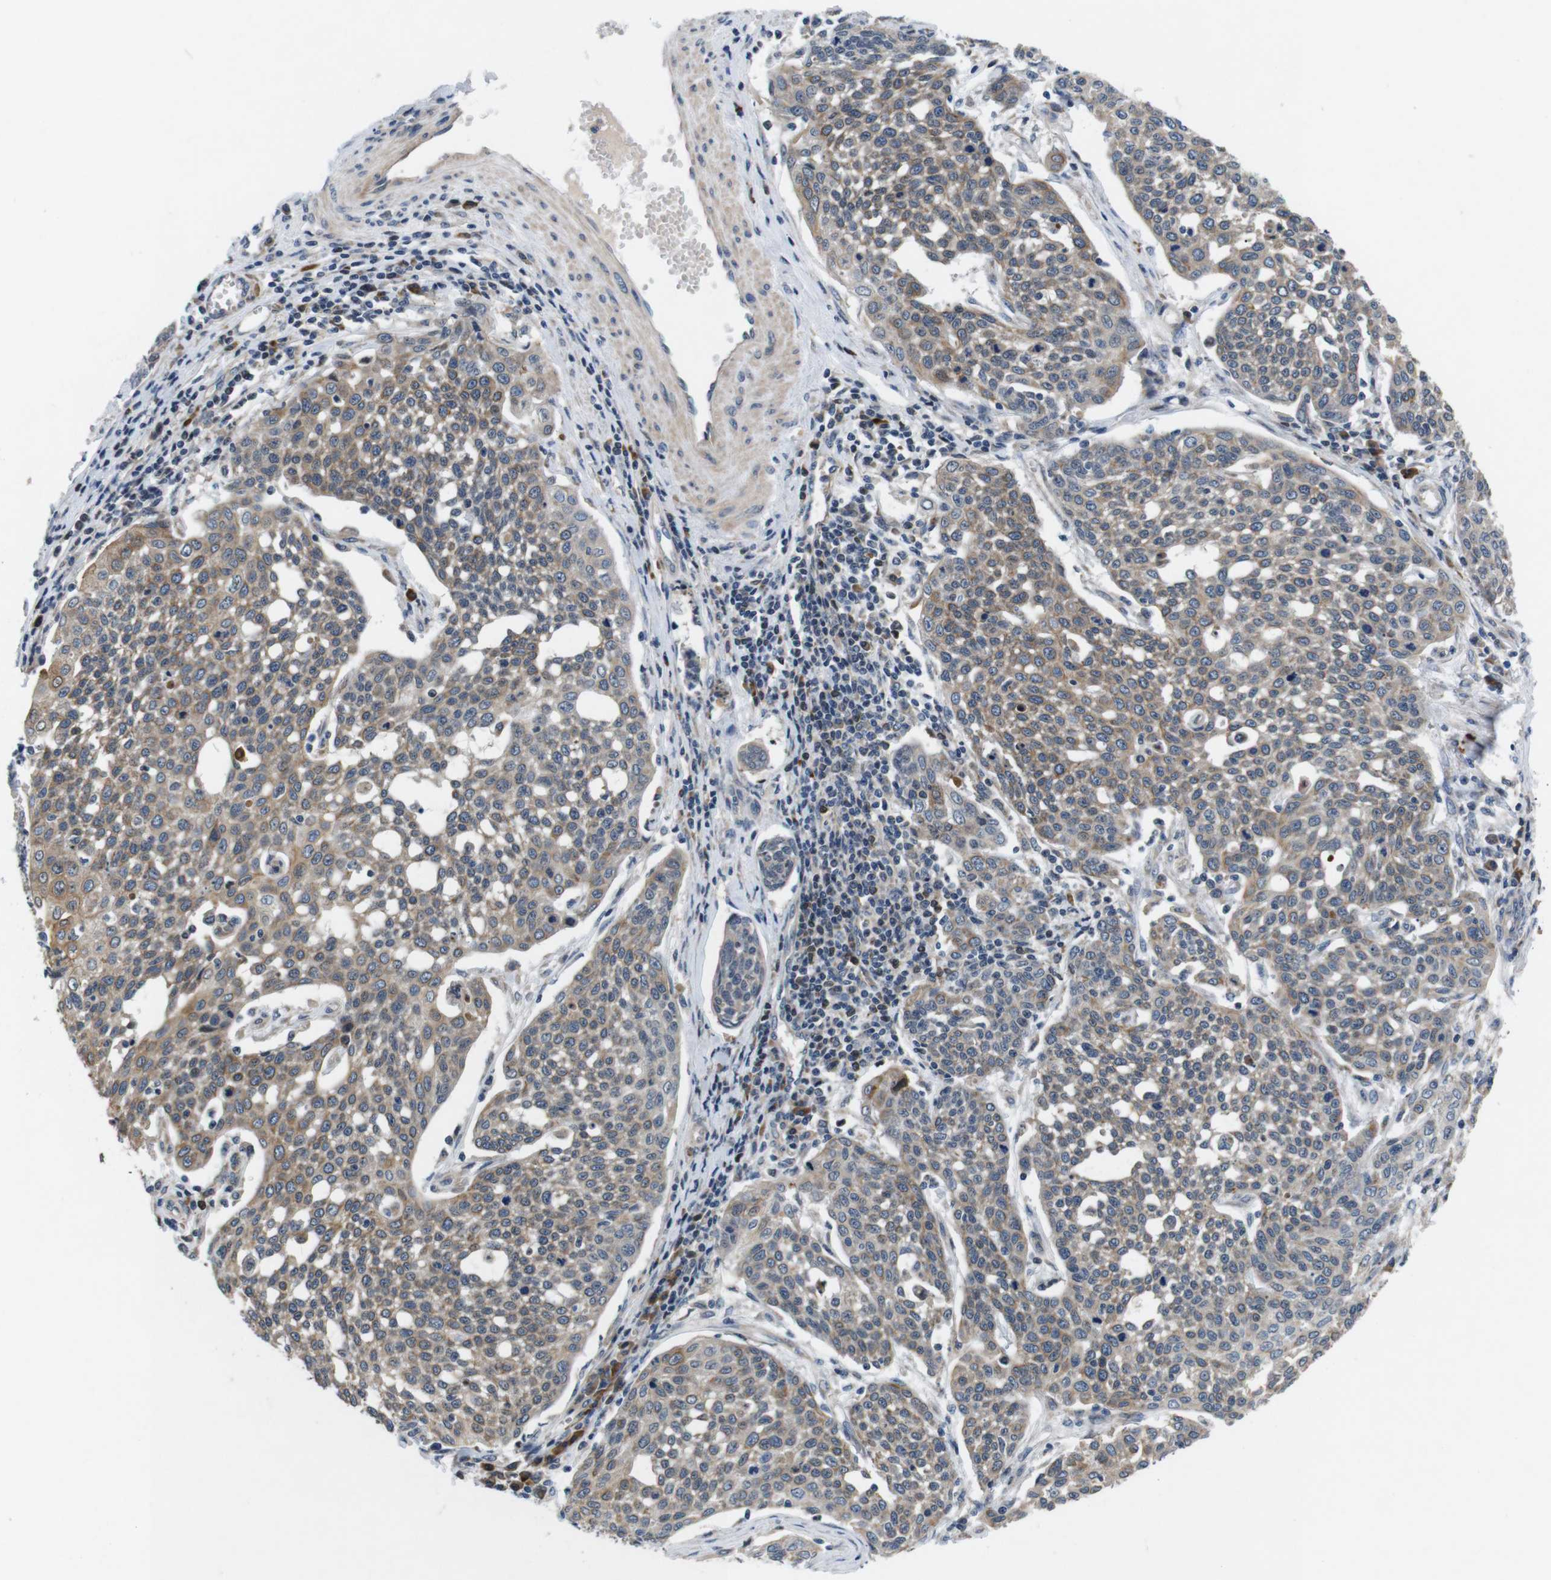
{"staining": {"intensity": "moderate", "quantity": ">75%", "location": "cytoplasmic/membranous"}, "tissue": "cervical cancer", "cell_type": "Tumor cells", "image_type": "cancer", "snomed": [{"axis": "morphology", "description": "Squamous cell carcinoma, NOS"}, {"axis": "topography", "description": "Cervix"}], "caption": "The micrograph demonstrates a brown stain indicating the presence of a protein in the cytoplasmic/membranous of tumor cells in cervical squamous cell carcinoma.", "gene": "JAK1", "patient": {"sex": "female", "age": 34}}